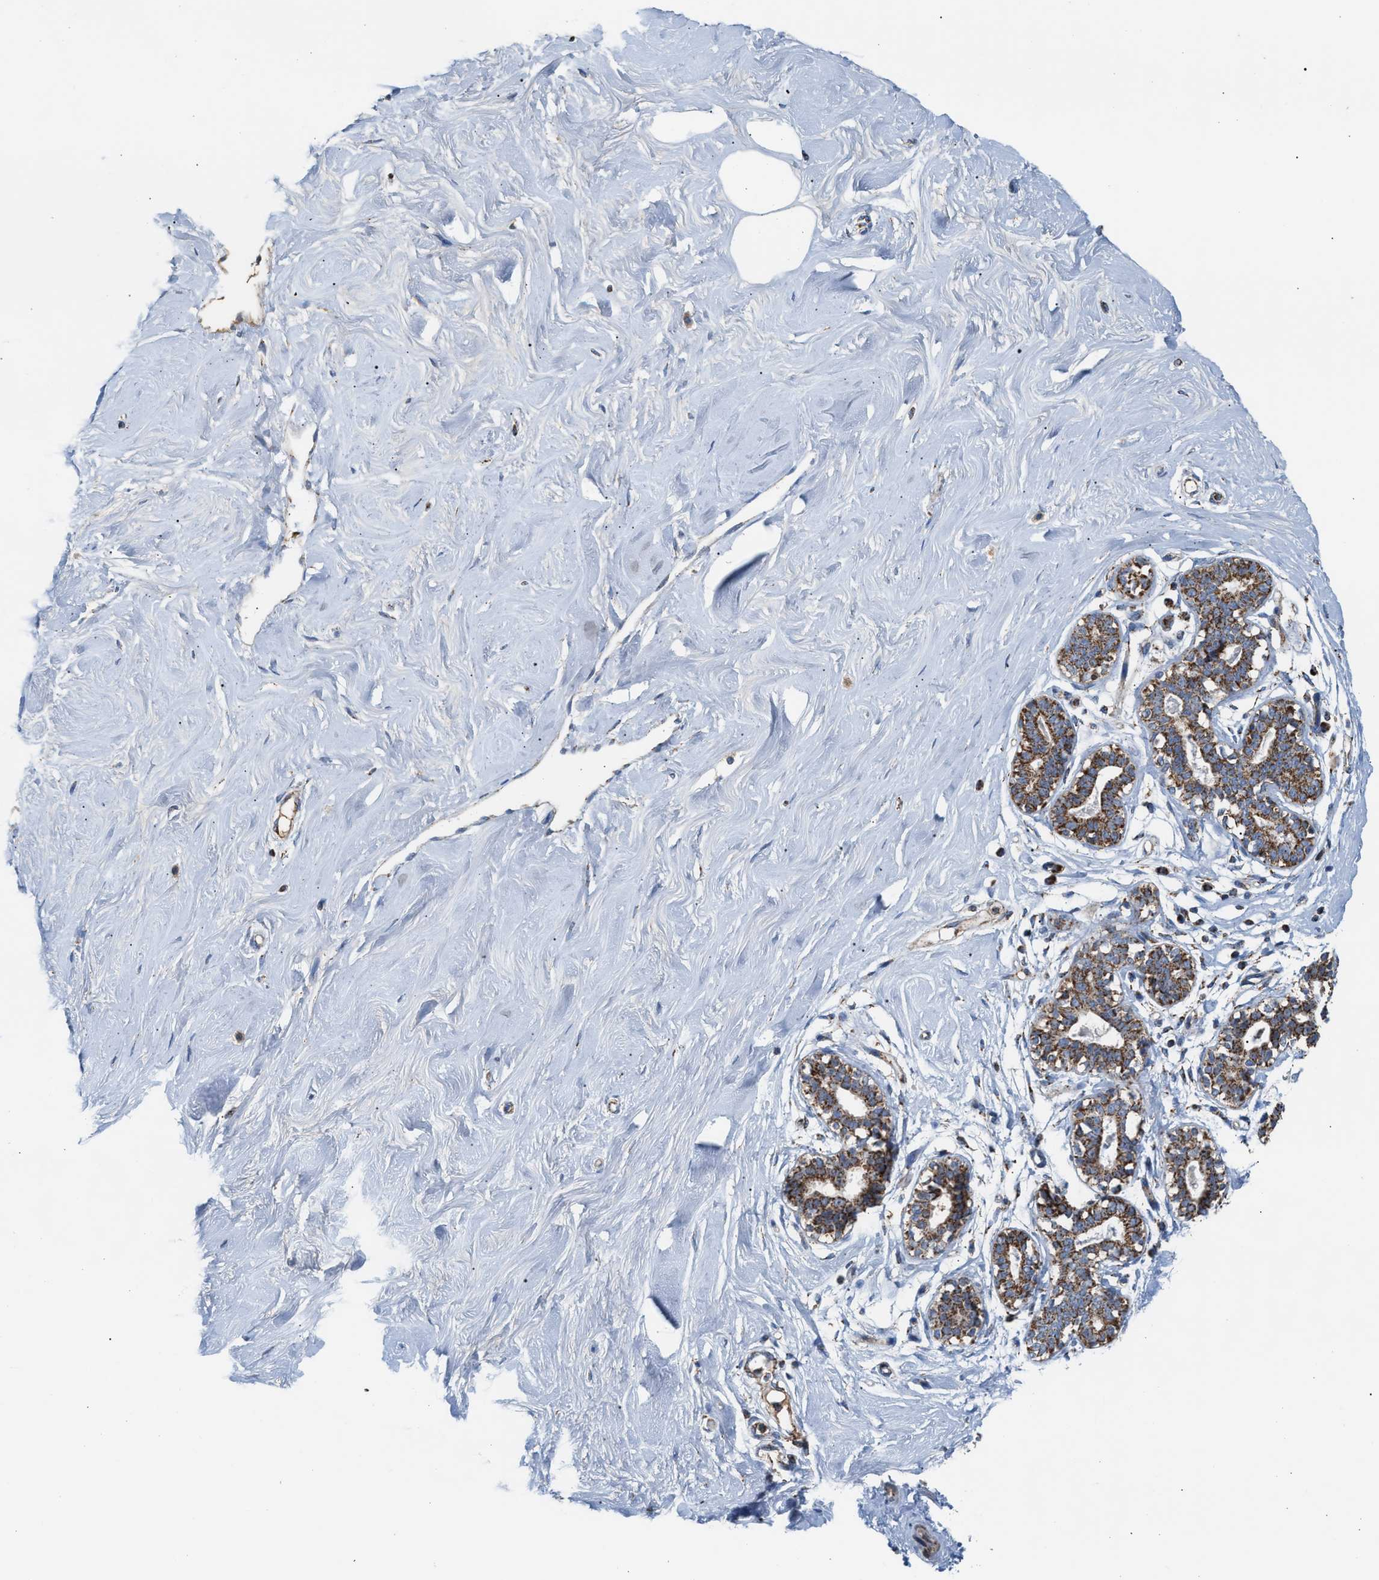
{"staining": {"intensity": "weak", "quantity": ">75%", "location": "cytoplasmic/membranous"}, "tissue": "breast", "cell_type": "Adipocytes", "image_type": "normal", "snomed": [{"axis": "morphology", "description": "Normal tissue, NOS"}, {"axis": "topography", "description": "Breast"}], "caption": "Unremarkable breast displays weak cytoplasmic/membranous positivity in about >75% of adipocytes, visualized by immunohistochemistry.", "gene": "PMPCA", "patient": {"sex": "female", "age": 23}}